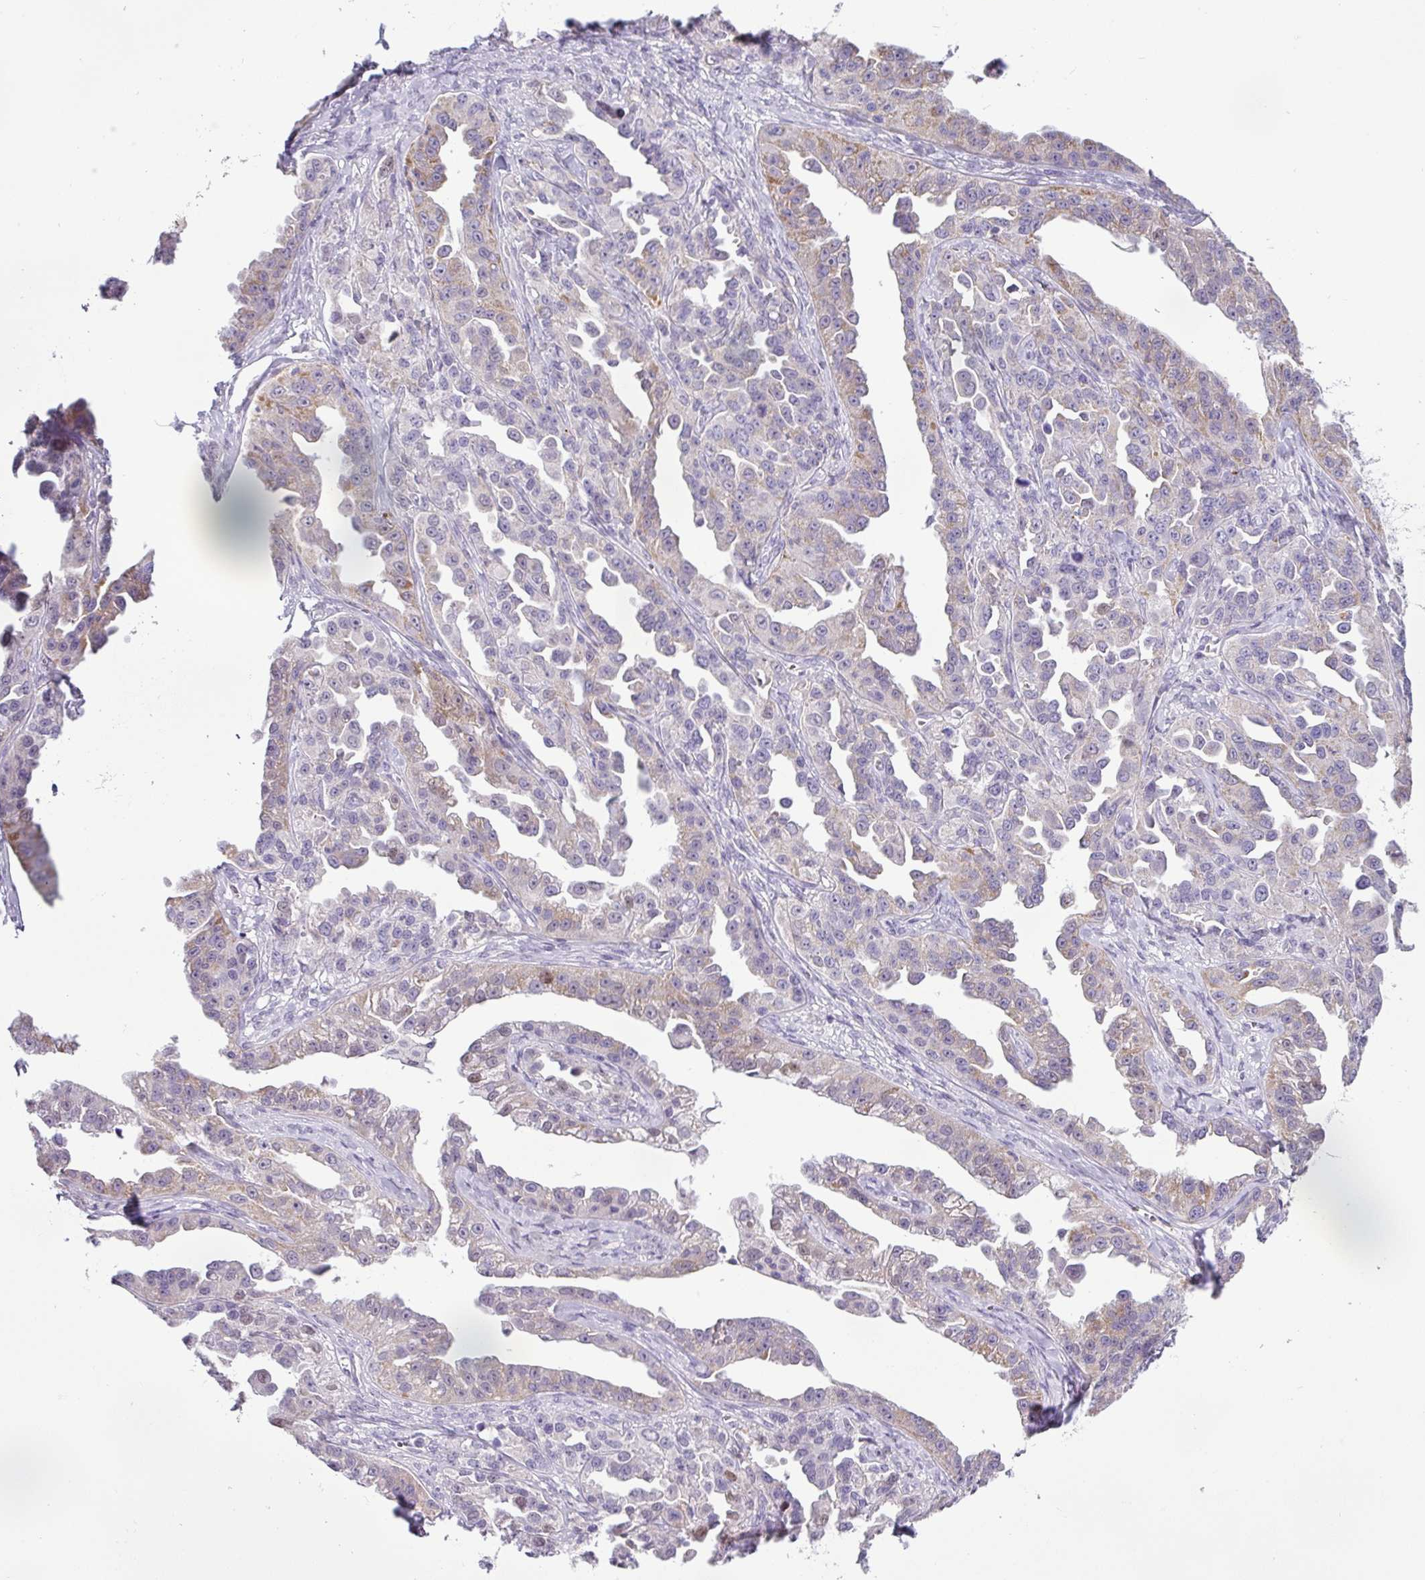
{"staining": {"intensity": "weak", "quantity": "25%-75%", "location": "cytoplasmic/membranous"}, "tissue": "ovarian cancer", "cell_type": "Tumor cells", "image_type": "cancer", "snomed": [{"axis": "morphology", "description": "Cystadenocarcinoma, serous, NOS"}, {"axis": "topography", "description": "Ovary"}], "caption": "Weak cytoplasmic/membranous staining is seen in approximately 25%-75% of tumor cells in ovarian cancer. (IHC, brightfield microscopy, high magnification).", "gene": "HMCN2", "patient": {"sex": "female", "age": 75}}